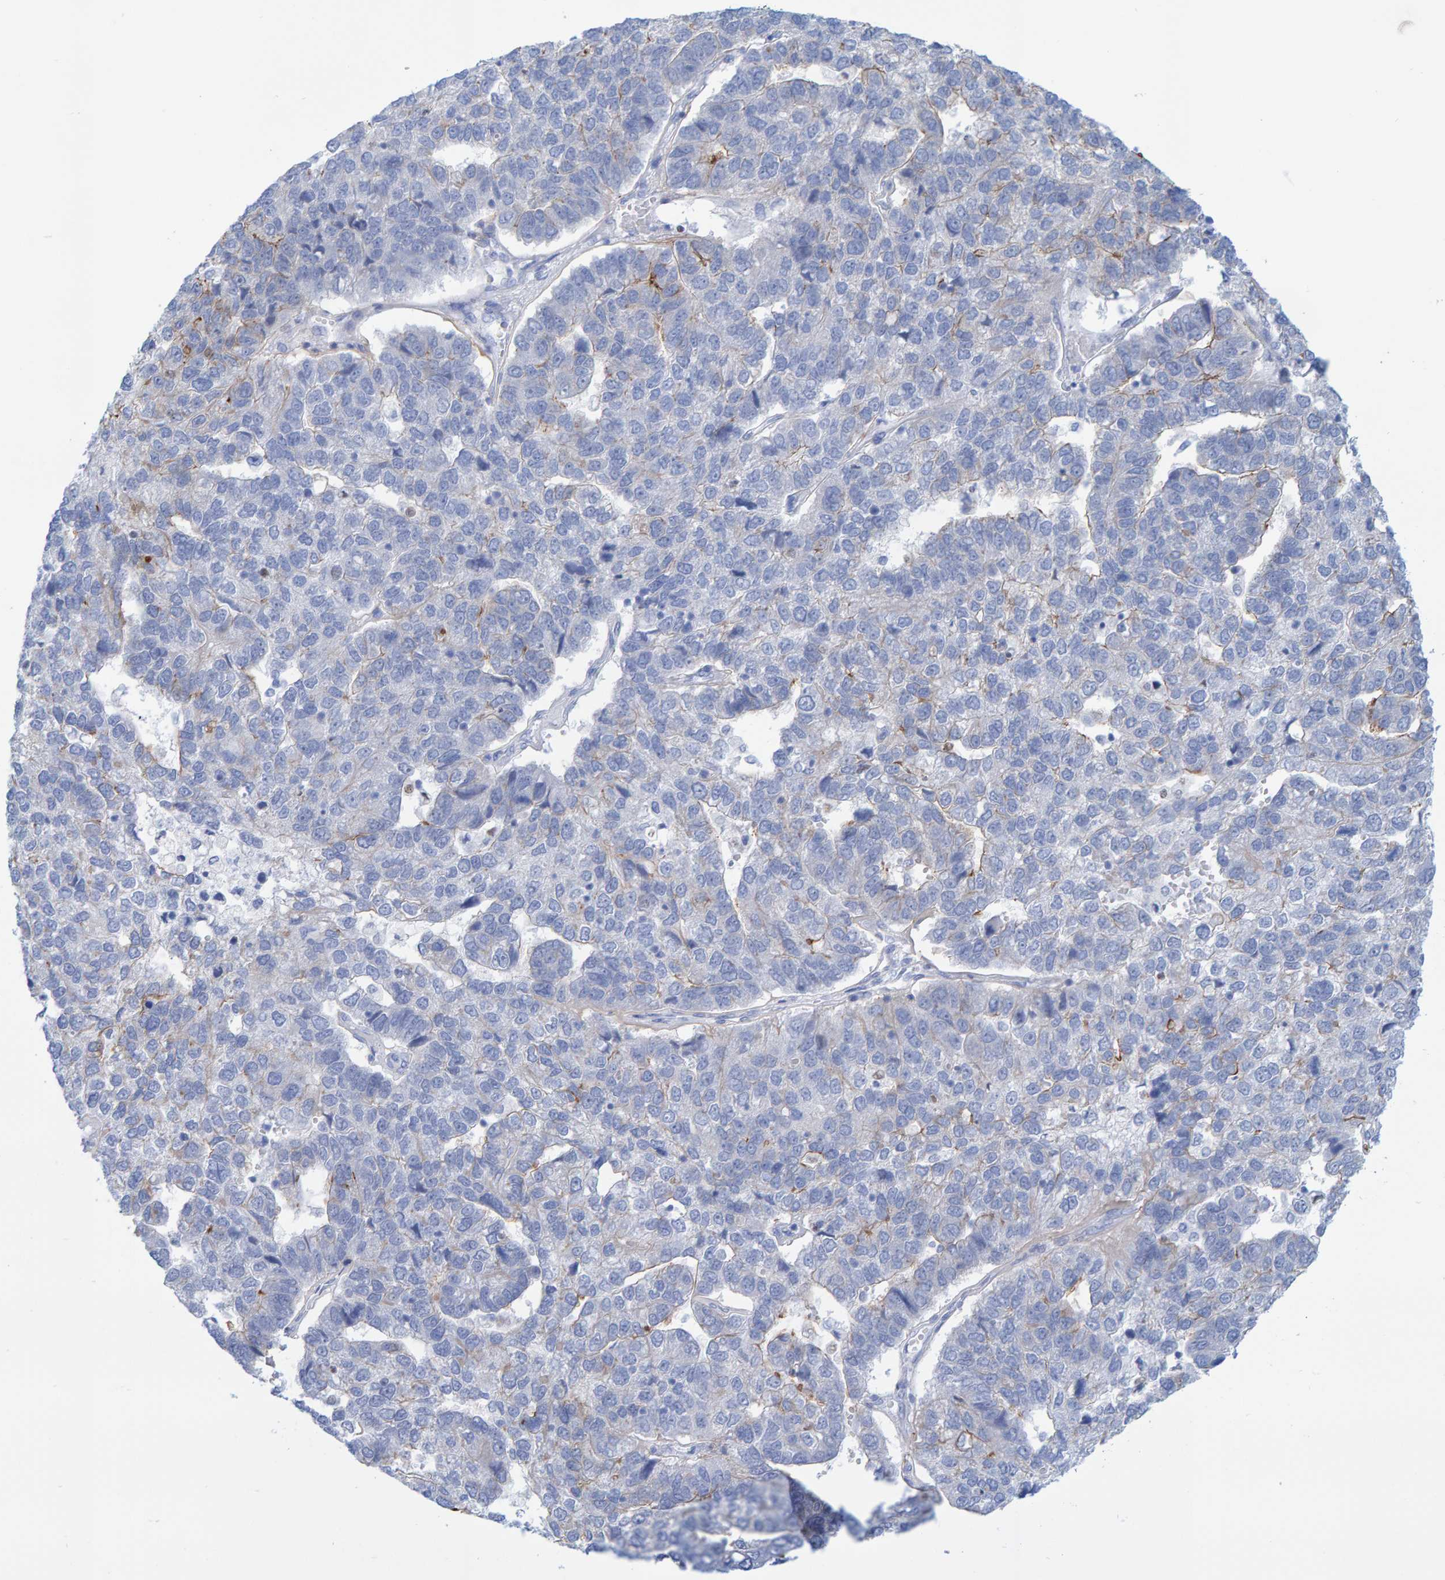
{"staining": {"intensity": "negative", "quantity": "none", "location": "none"}, "tissue": "pancreatic cancer", "cell_type": "Tumor cells", "image_type": "cancer", "snomed": [{"axis": "morphology", "description": "Adenocarcinoma, NOS"}, {"axis": "topography", "description": "Pancreas"}], "caption": "Tumor cells are negative for protein expression in human pancreatic cancer.", "gene": "JAKMIP3", "patient": {"sex": "female", "age": 61}}